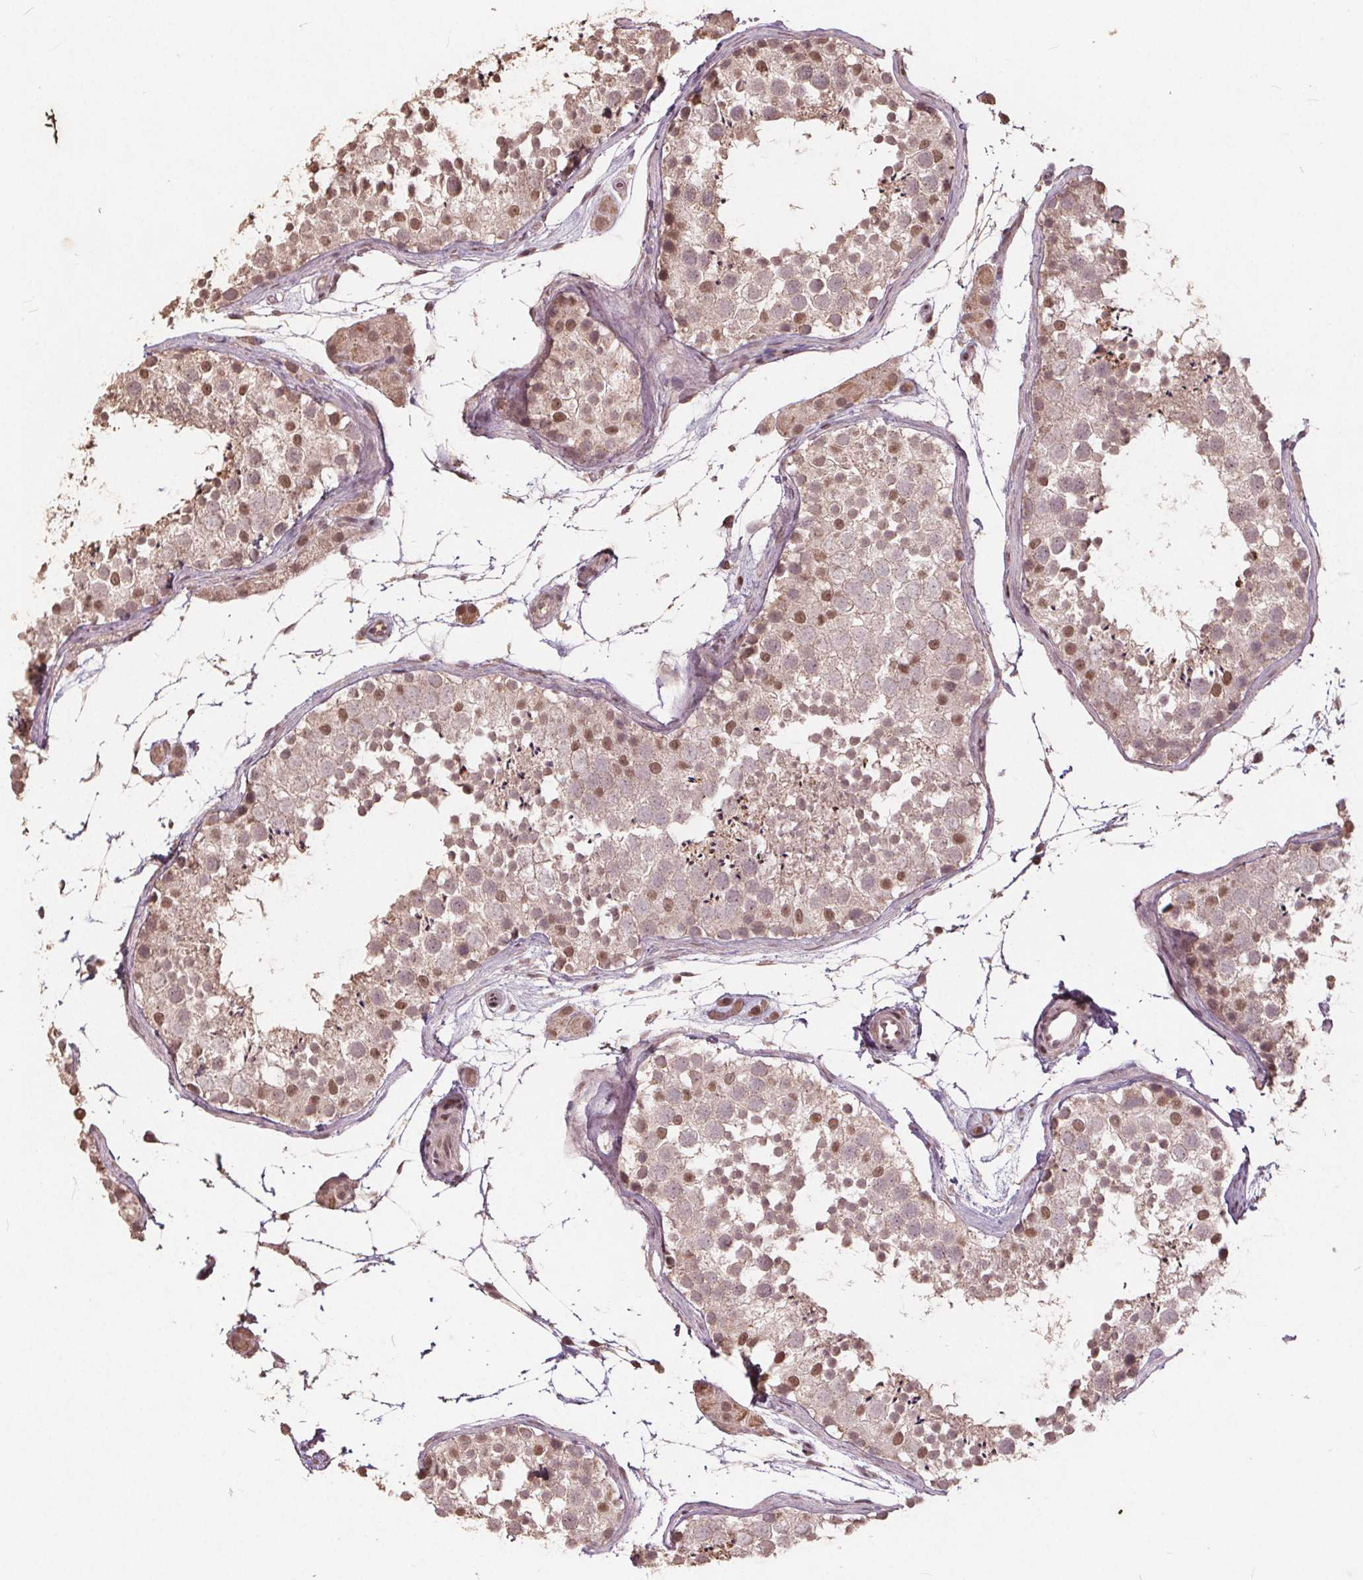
{"staining": {"intensity": "moderate", "quantity": "25%-75%", "location": "nuclear"}, "tissue": "testis", "cell_type": "Cells in seminiferous ducts", "image_type": "normal", "snomed": [{"axis": "morphology", "description": "Normal tissue, NOS"}, {"axis": "topography", "description": "Testis"}], "caption": "Protein expression analysis of benign human testis reveals moderate nuclear expression in about 25%-75% of cells in seminiferous ducts. Immunohistochemistry stains the protein in brown and the nuclei are stained blue.", "gene": "DNMT3B", "patient": {"sex": "male", "age": 41}}